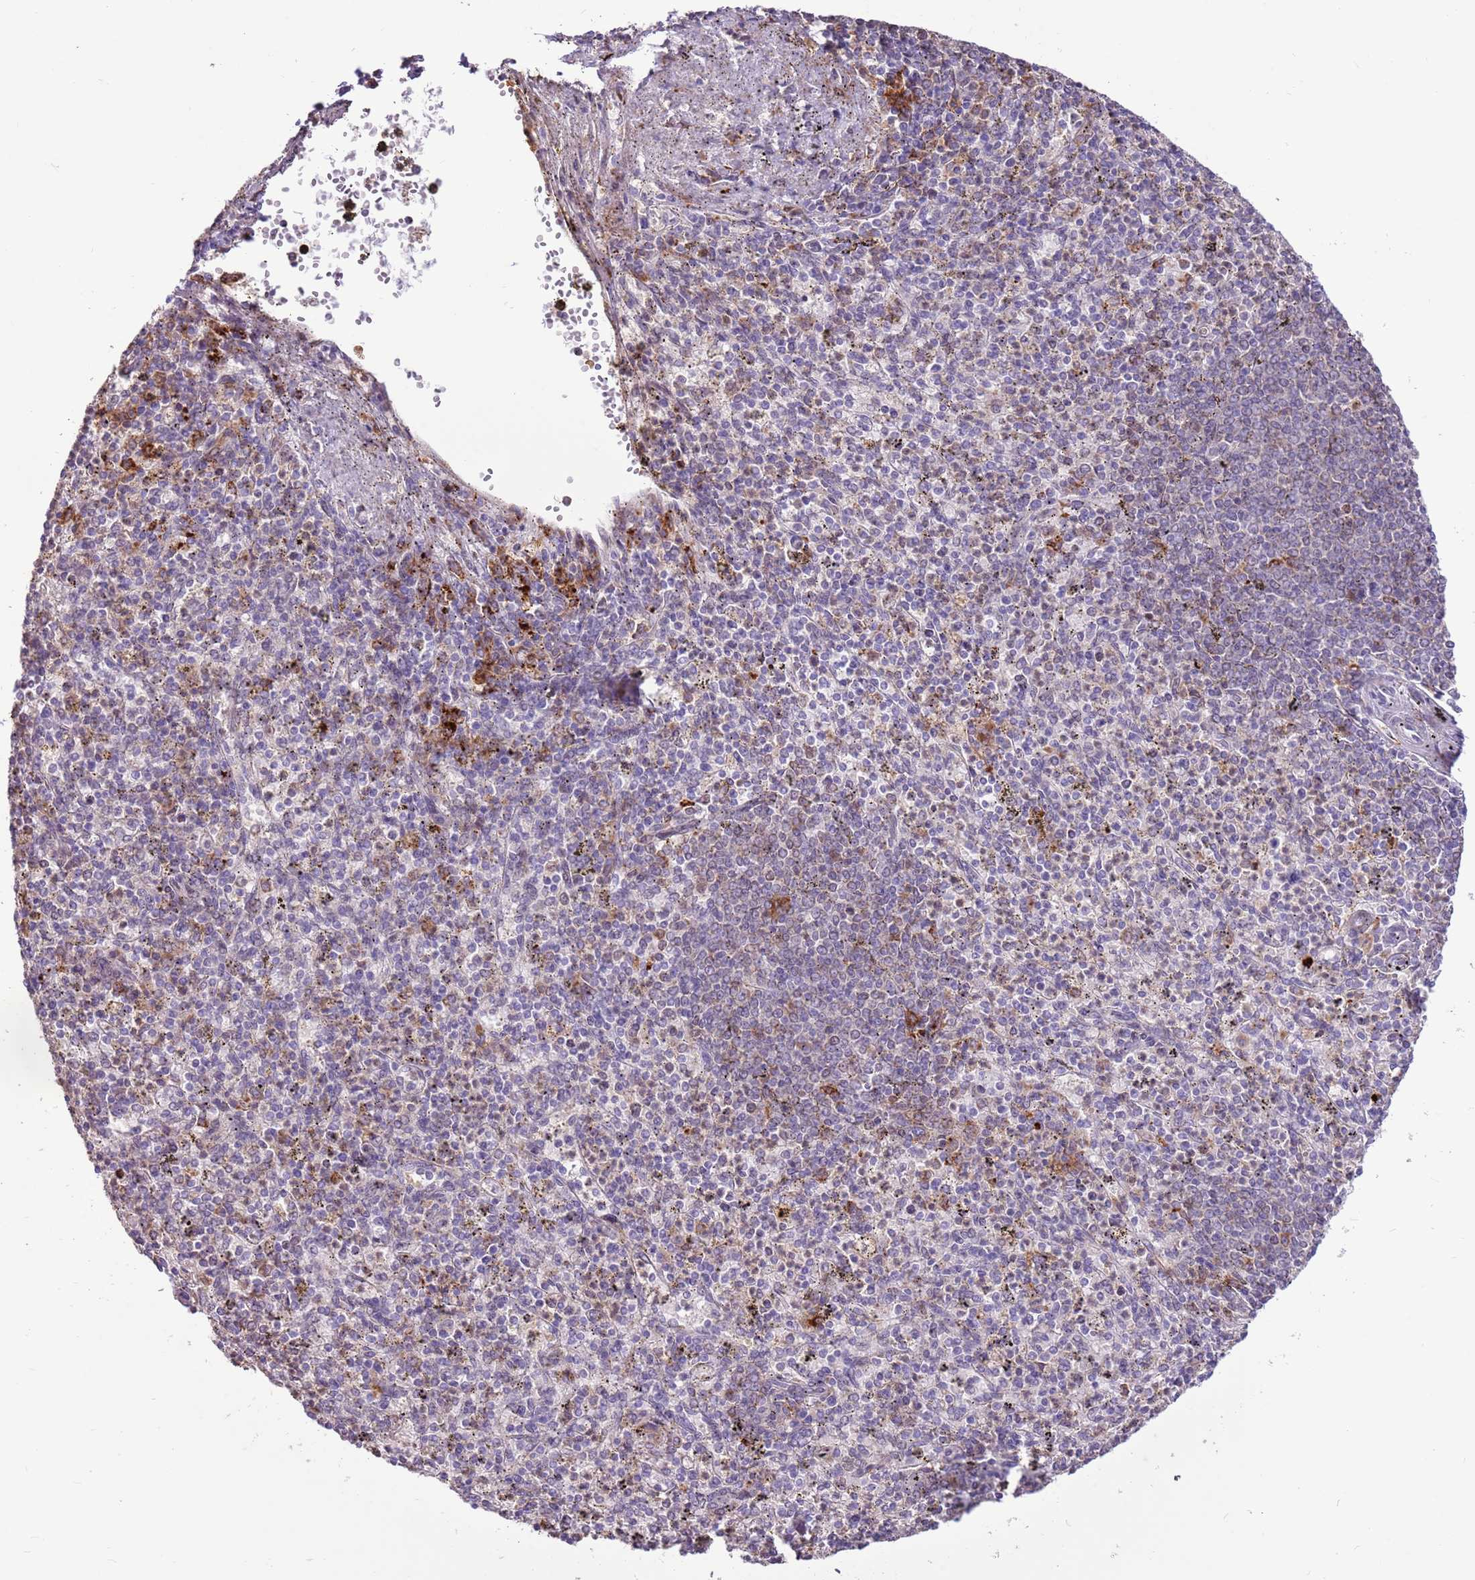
{"staining": {"intensity": "negative", "quantity": "none", "location": "none"}, "tissue": "spleen", "cell_type": "Cells in red pulp", "image_type": "normal", "snomed": [{"axis": "morphology", "description": "Normal tissue, NOS"}, {"axis": "topography", "description": "Spleen"}], "caption": "Photomicrograph shows no protein positivity in cells in red pulp of benign spleen. The staining was performed using DAB to visualize the protein expression in brown, while the nuclei were stained in blue with hematoxylin (Magnification: 20x).", "gene": "LGI4", "patient": {"sex": "male", "age": 72}}